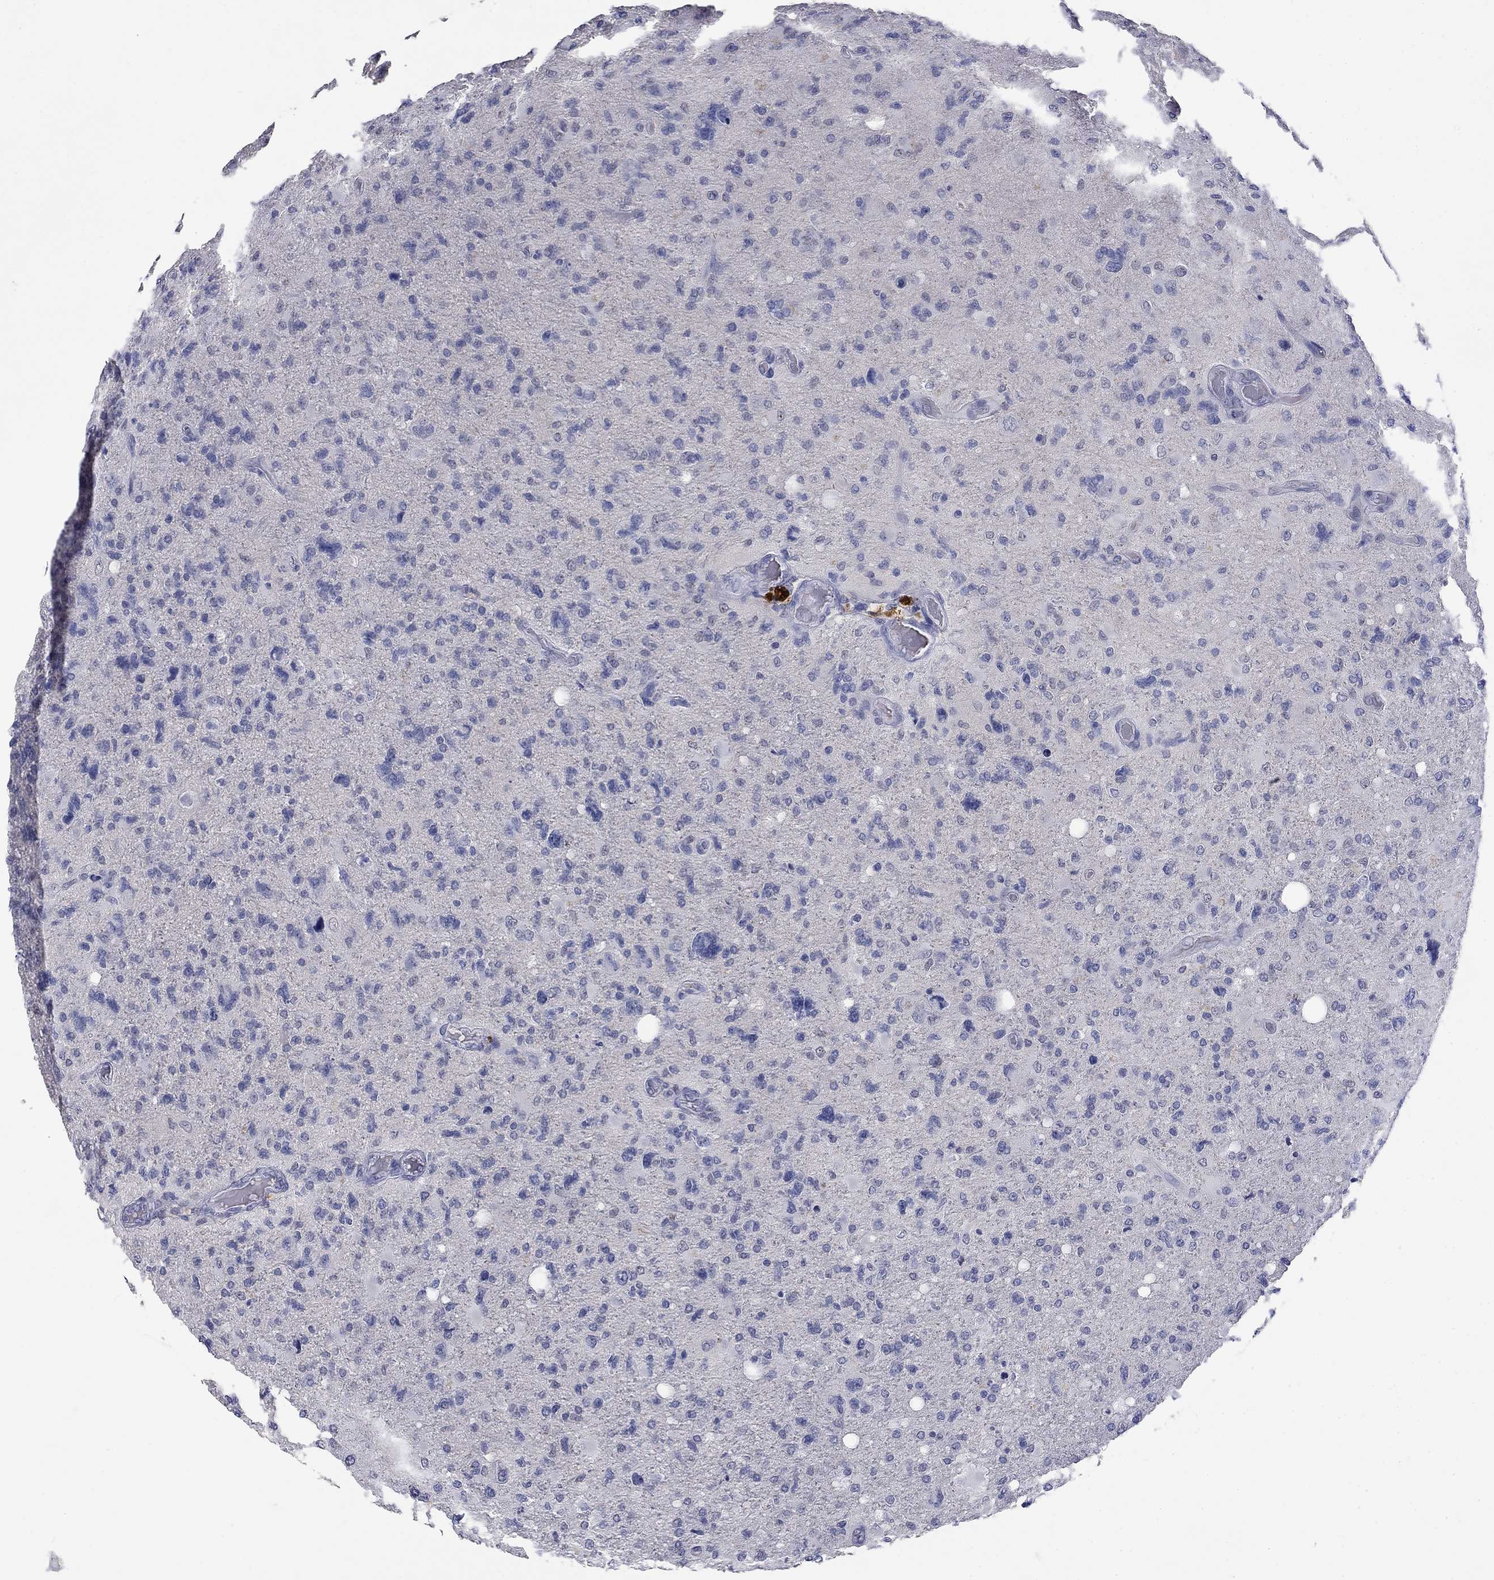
{"staining": {"intensity": "negative", "quantity": "none", "location": "none"}, "tissue": "glioma", "cell_type": "Tumor cells", "image_type": "cancer", "snomed": [{"axis": "morphology", "description": "Glioma, malignant, High grade"}, {"axis": "topography", "description": "Cerebral cortex"}], "caption": "Glioma was stained to show a protein in brown. There is no significant expression in tumor cells.", "gene": "SLC51A", "patient": {"sex": "male", "age": 70}}